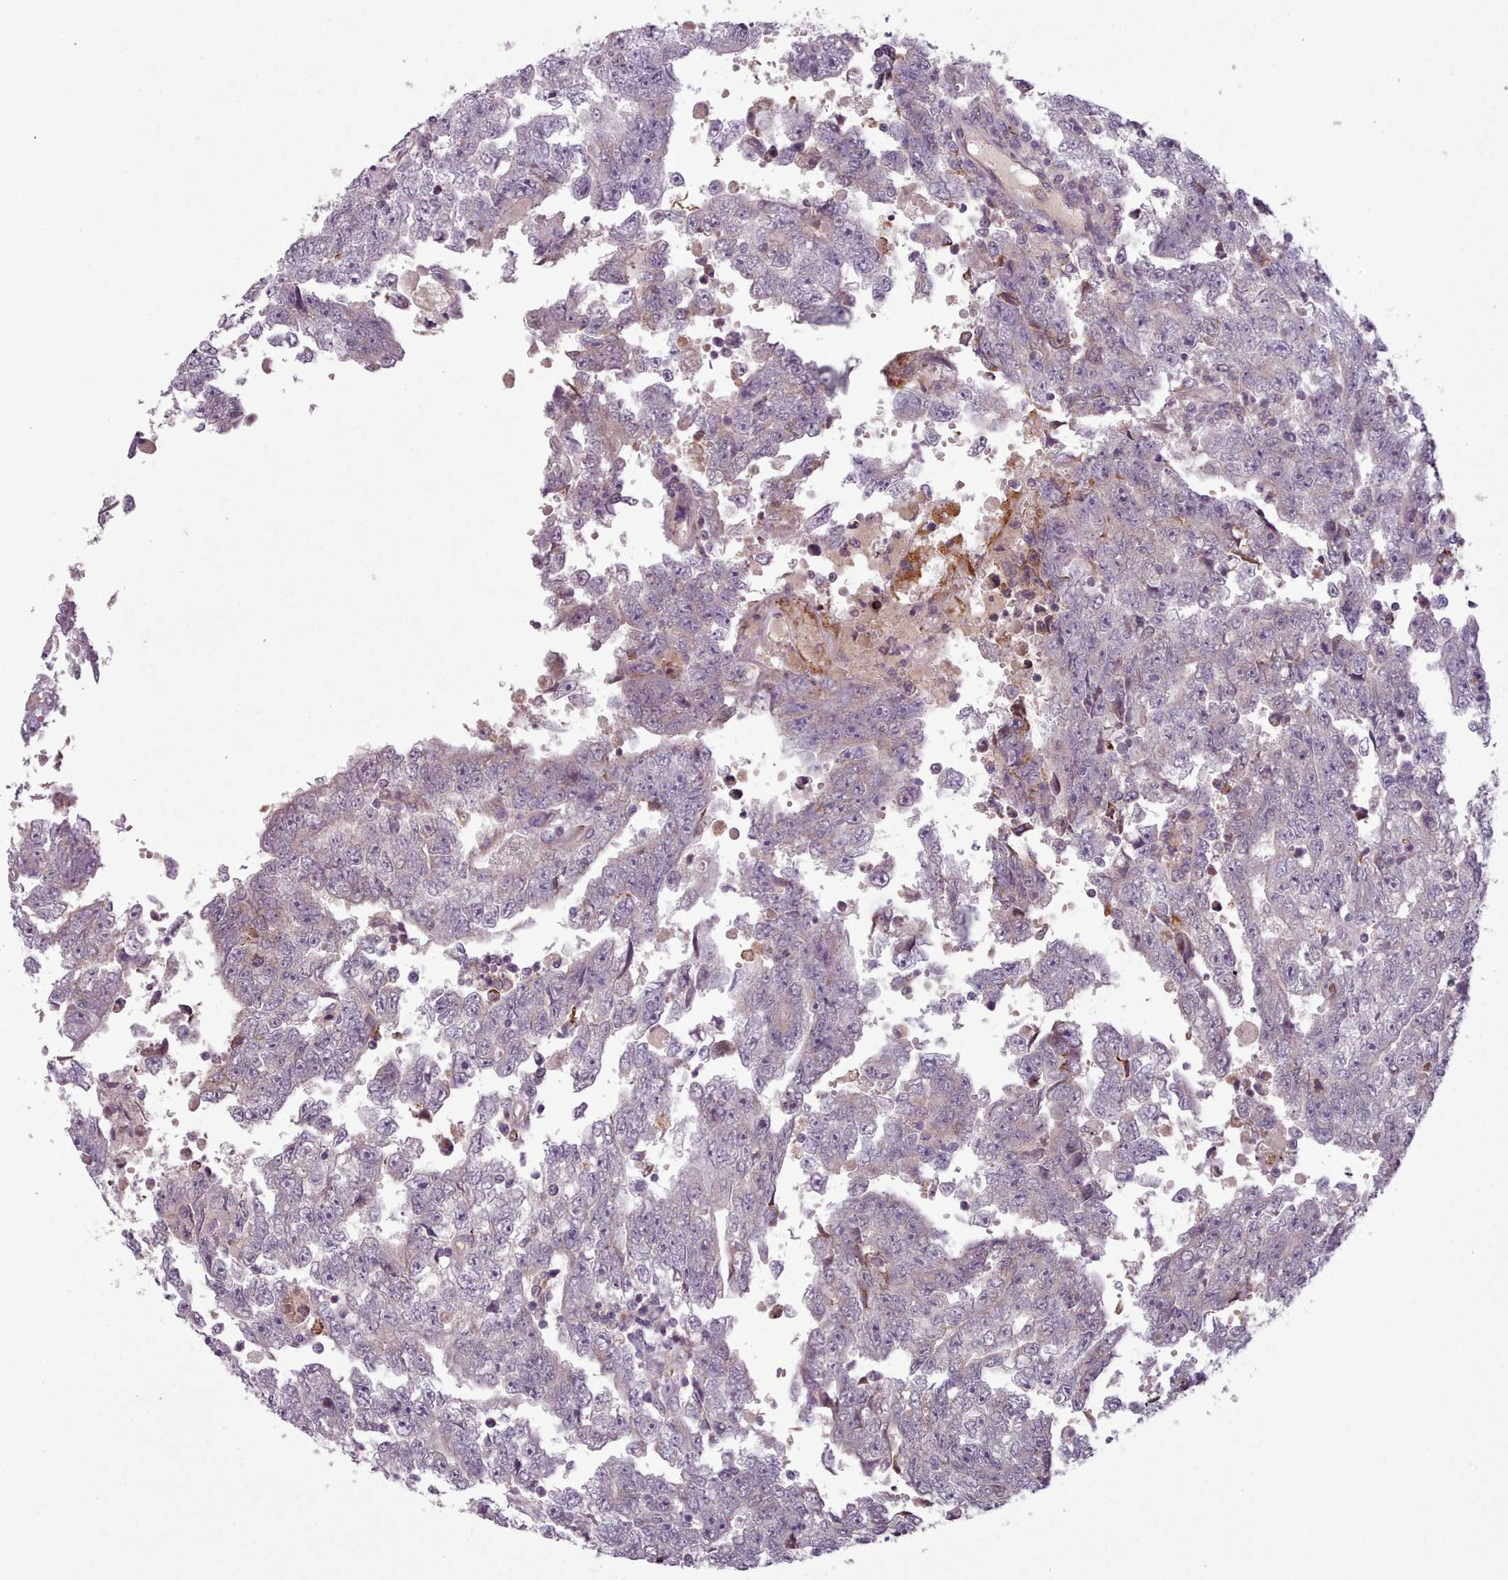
{"staining": {"intensity": "weak", "quantity": "<25%", "location": "cytoplasmic/membranous"}, "tissue": "testis cancer", "cell_type": "Tumor cells", "image_type": "cancer", "snomed": [{"axis": "morphology", "description": "Carcinoma, Embryonal, NOS"}, {"axis": "topography", "description": "Testis"}], "caption": "Immunohistochemistry image of neoplastic tissue: human testis embryonal carcinoma stained with DAB shows no significant protein staining in tumor cells.", "gene": "LAPTM5", "patient": {"sex": "male", "age": 25}}